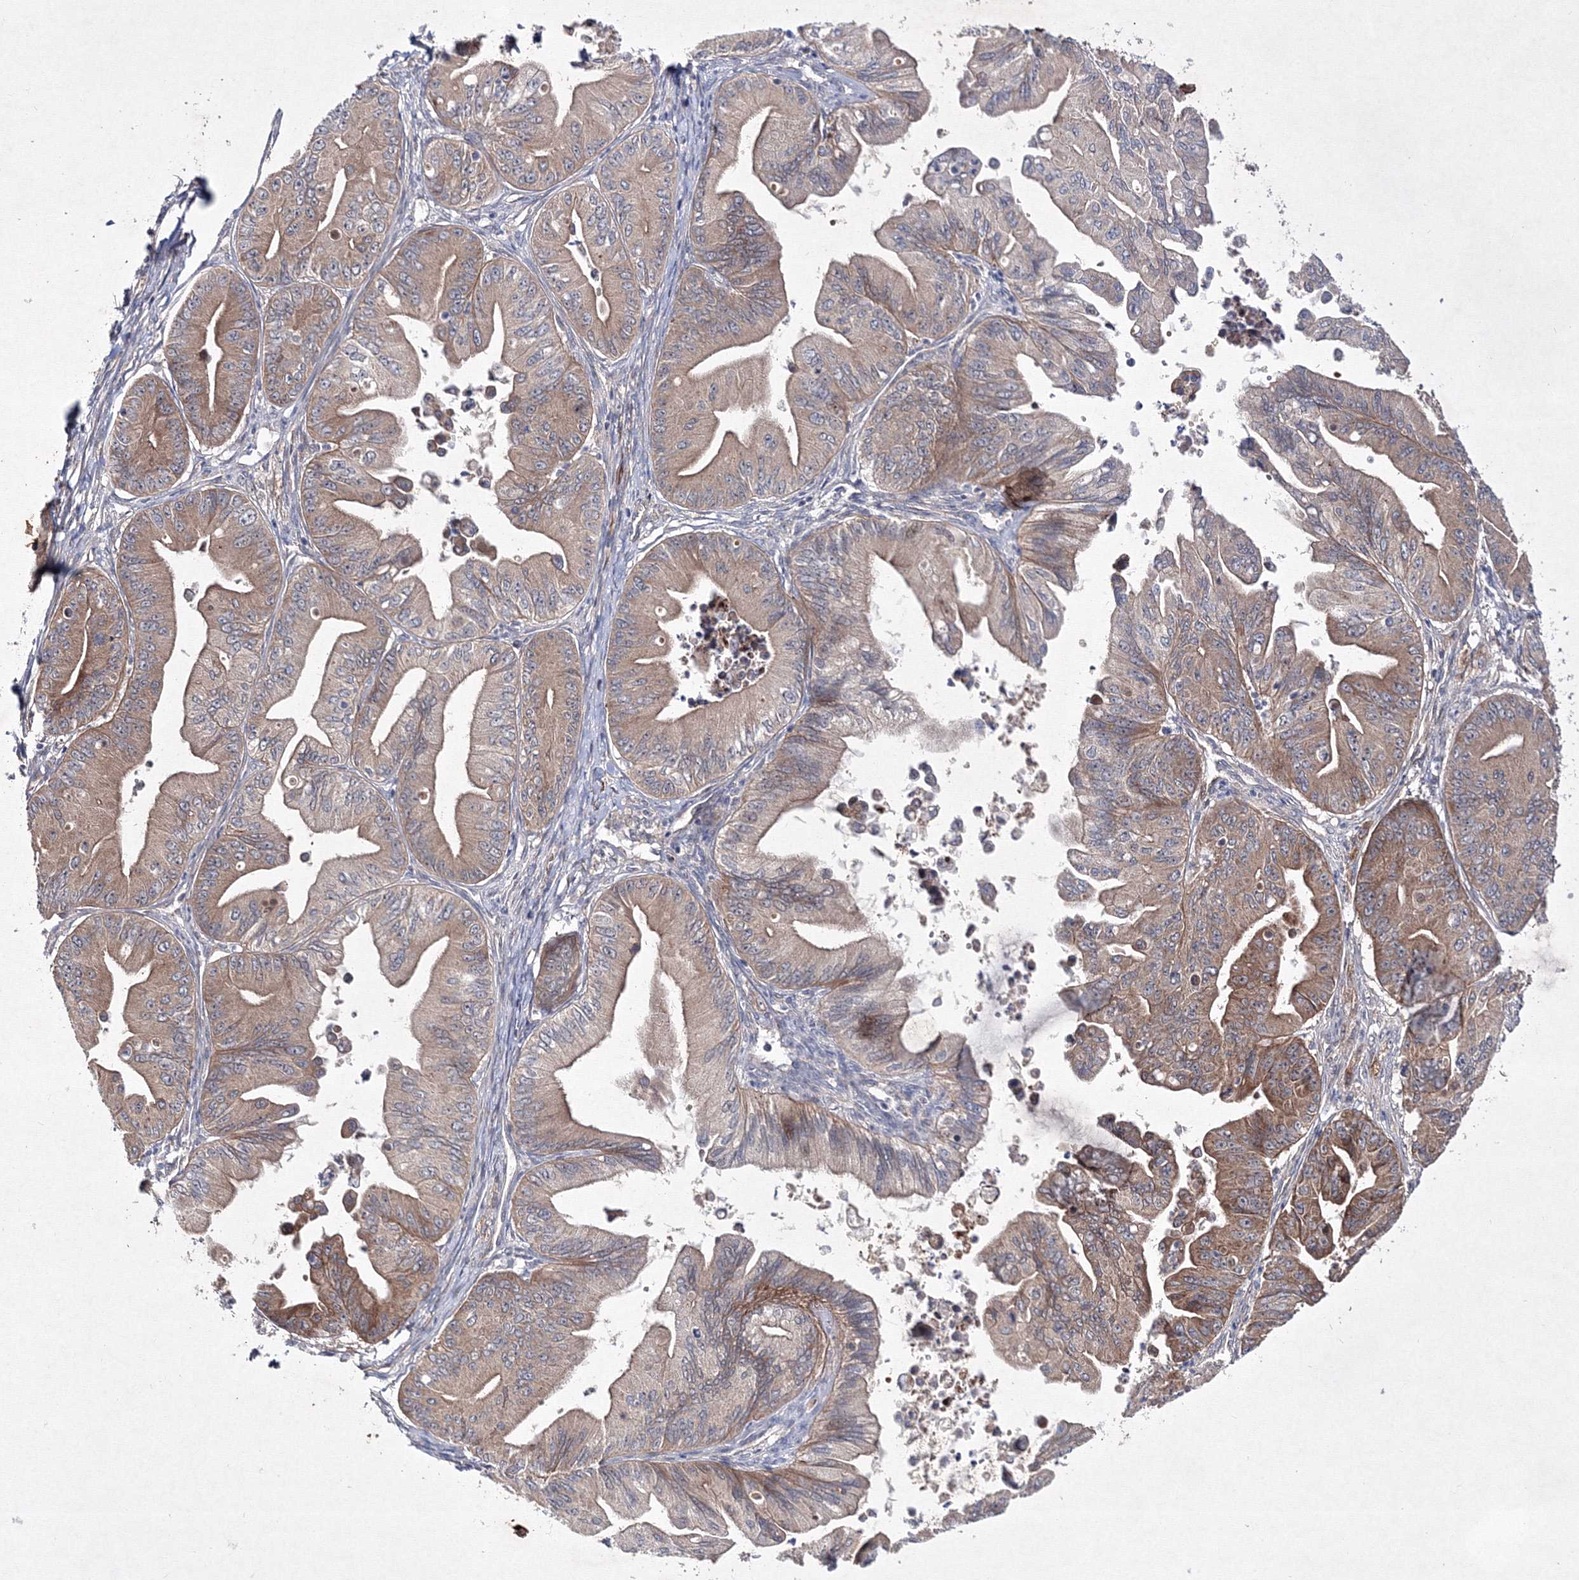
{"staining": {"intensity": "strong", "quantity": "25%-75%", "location": "cytoplasmic/membranous"}, "tissue": "ovarian cancer", "cell_type": "Tumor cells", "image_type": "cancer", "snomed": [{"axis": "morphology", "description": "Cystadenocarcinoma, mucinous, NOS"}, {"axis": "topography", "description": "Ovary"}], "caption": "Immunohistochemistry (DAB (3,3'-diaminobenzidine)) staining of ovarian cancer (mucinous cystadenocarcinoma) reveals strong cytoplasmic/membranous protein expression in approximately 25%-75% of tumor cells. The staining is performed using DAB (3,3'-diaminobenzidine) brown chromogen to label protein expression. The nuclei are counter-stained blue using hematoxylin.", "gene": "GFM1", "patient": {"sex": "female", "age": 71}}